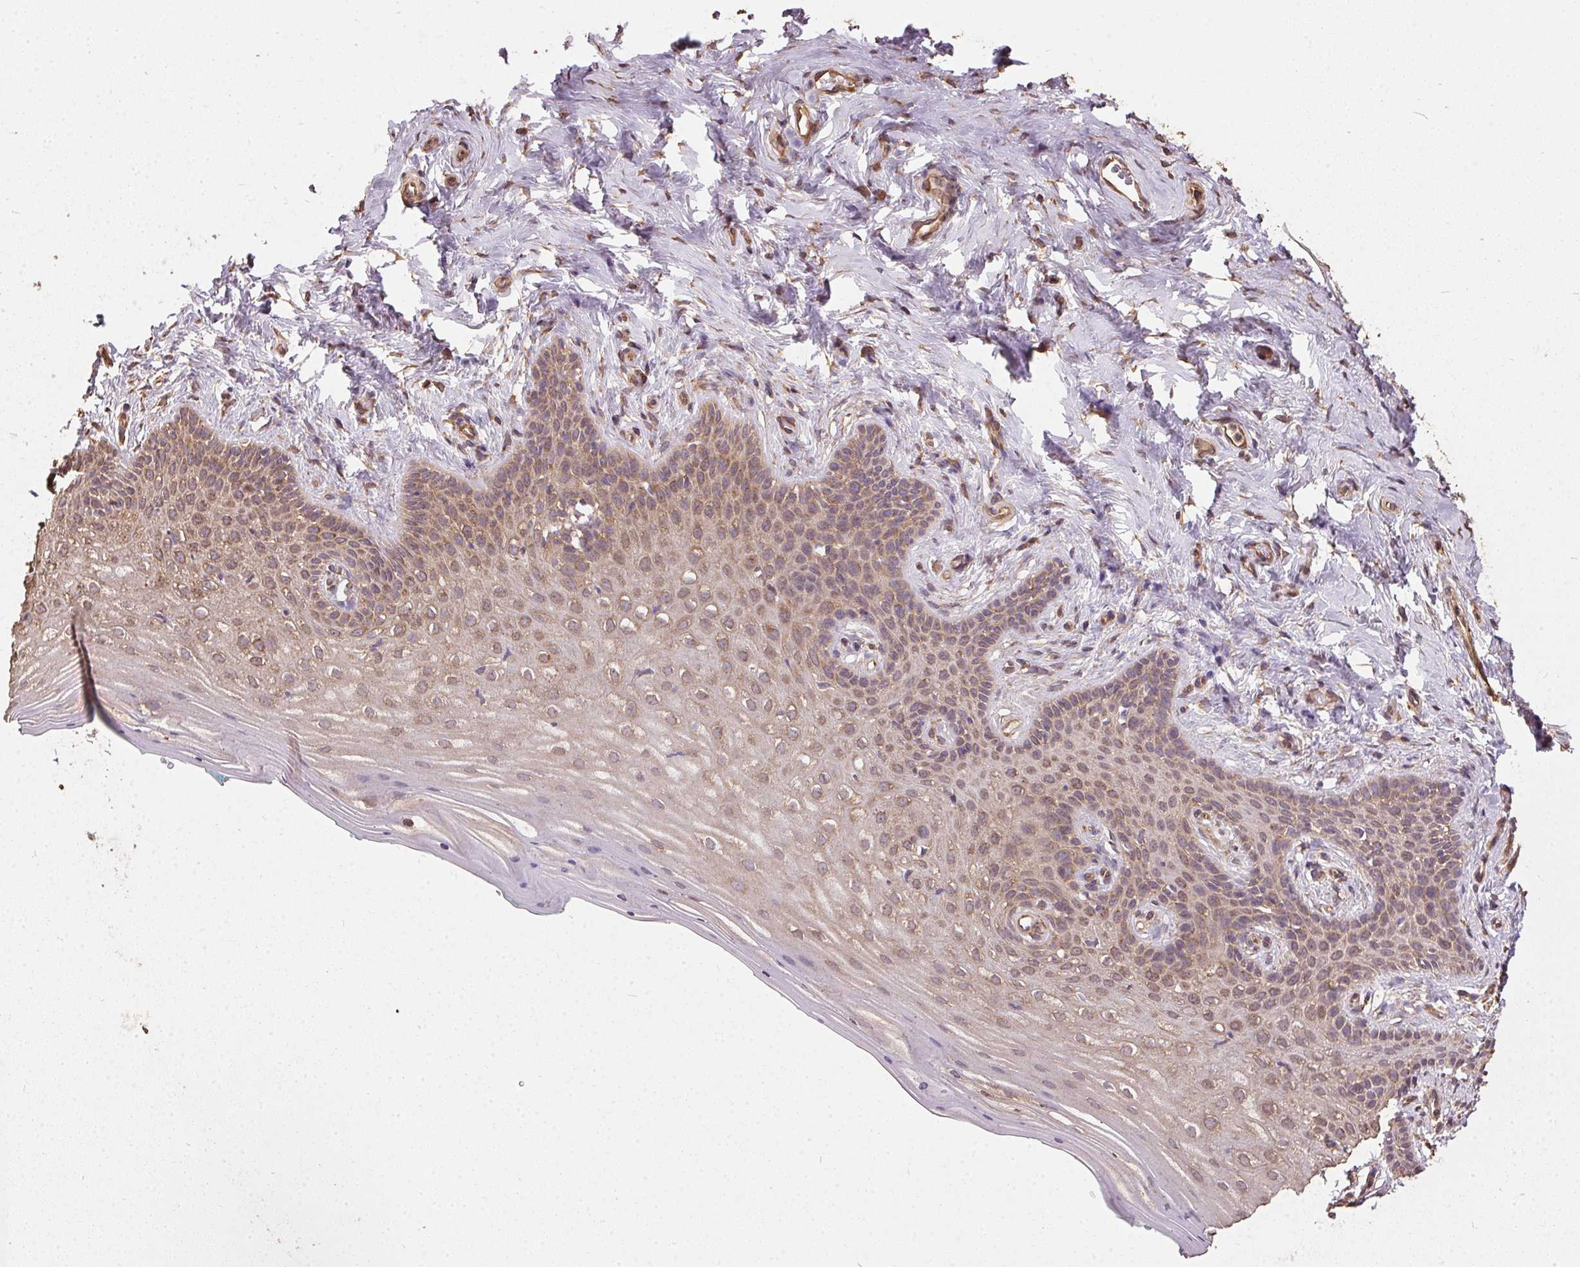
{"staining": {"intensity": "moderate", "quantity": "25%-75%", "location": "cytoplasmic/membranous"}, "tissue": "vagina", "cell_type": "Squamous epithelial cells", "image_type": "normal", "snomed": [{"axis": "morphology", "description": "Normal tissue, NOS"}, {"axis": "topography", "description": "Vagina"}], "caption": "High-magnification brightfield microscopy of benign vagina stained with DAB (brown) and counterstained with hematoxylin (blue). squamous epithelial cells exhibit moderate cytoplasmic/membranous staining is present in about25%-75% of cells. (brown staining indicates protein expression, while blue staining denotes nuclei).", "gene": "EIF2S1", "patient": {"sex": "female", "age": 45}}